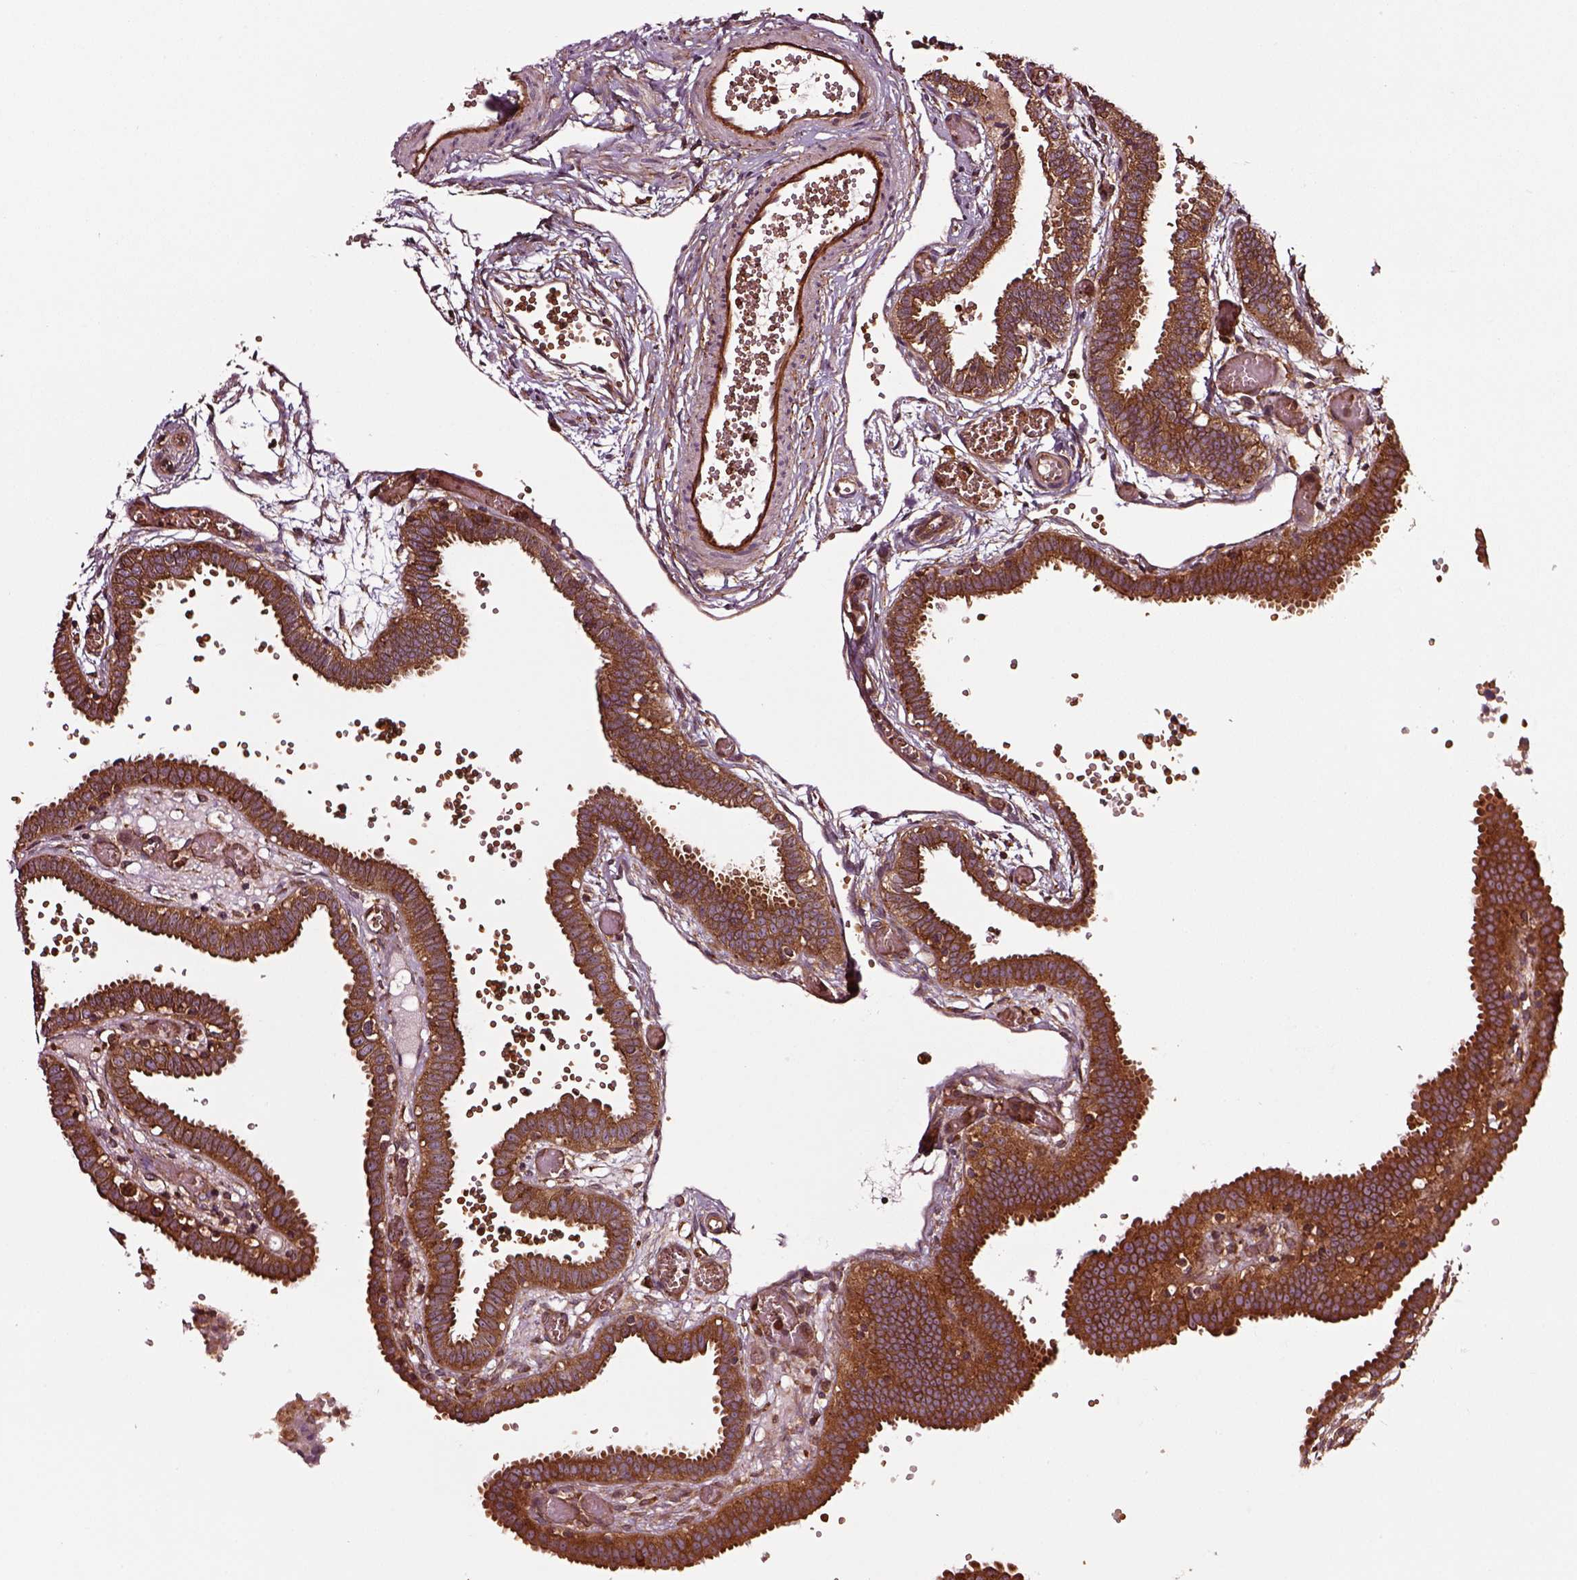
{"staining": {"intensity": "strong", "quantity": "25%-75%", "location": "cytoplasmic/membranous"}, "tissue": "fallopian tube", "cell_type": "Glandular cells", "image_type": "normal", "snomed": [{"axis": "morphology", "description": "Normal tissue, NOS"}, {"axis": "topography", "description": "Fallopian tube"}], "caption": "A brown stain highlights strong cytoplasmic/membranous staining of a protein in glandular cells of unremarkable fallopian tube.", "gene": "WASHC2A", "patient": {"sex": "female", "age": 37}}